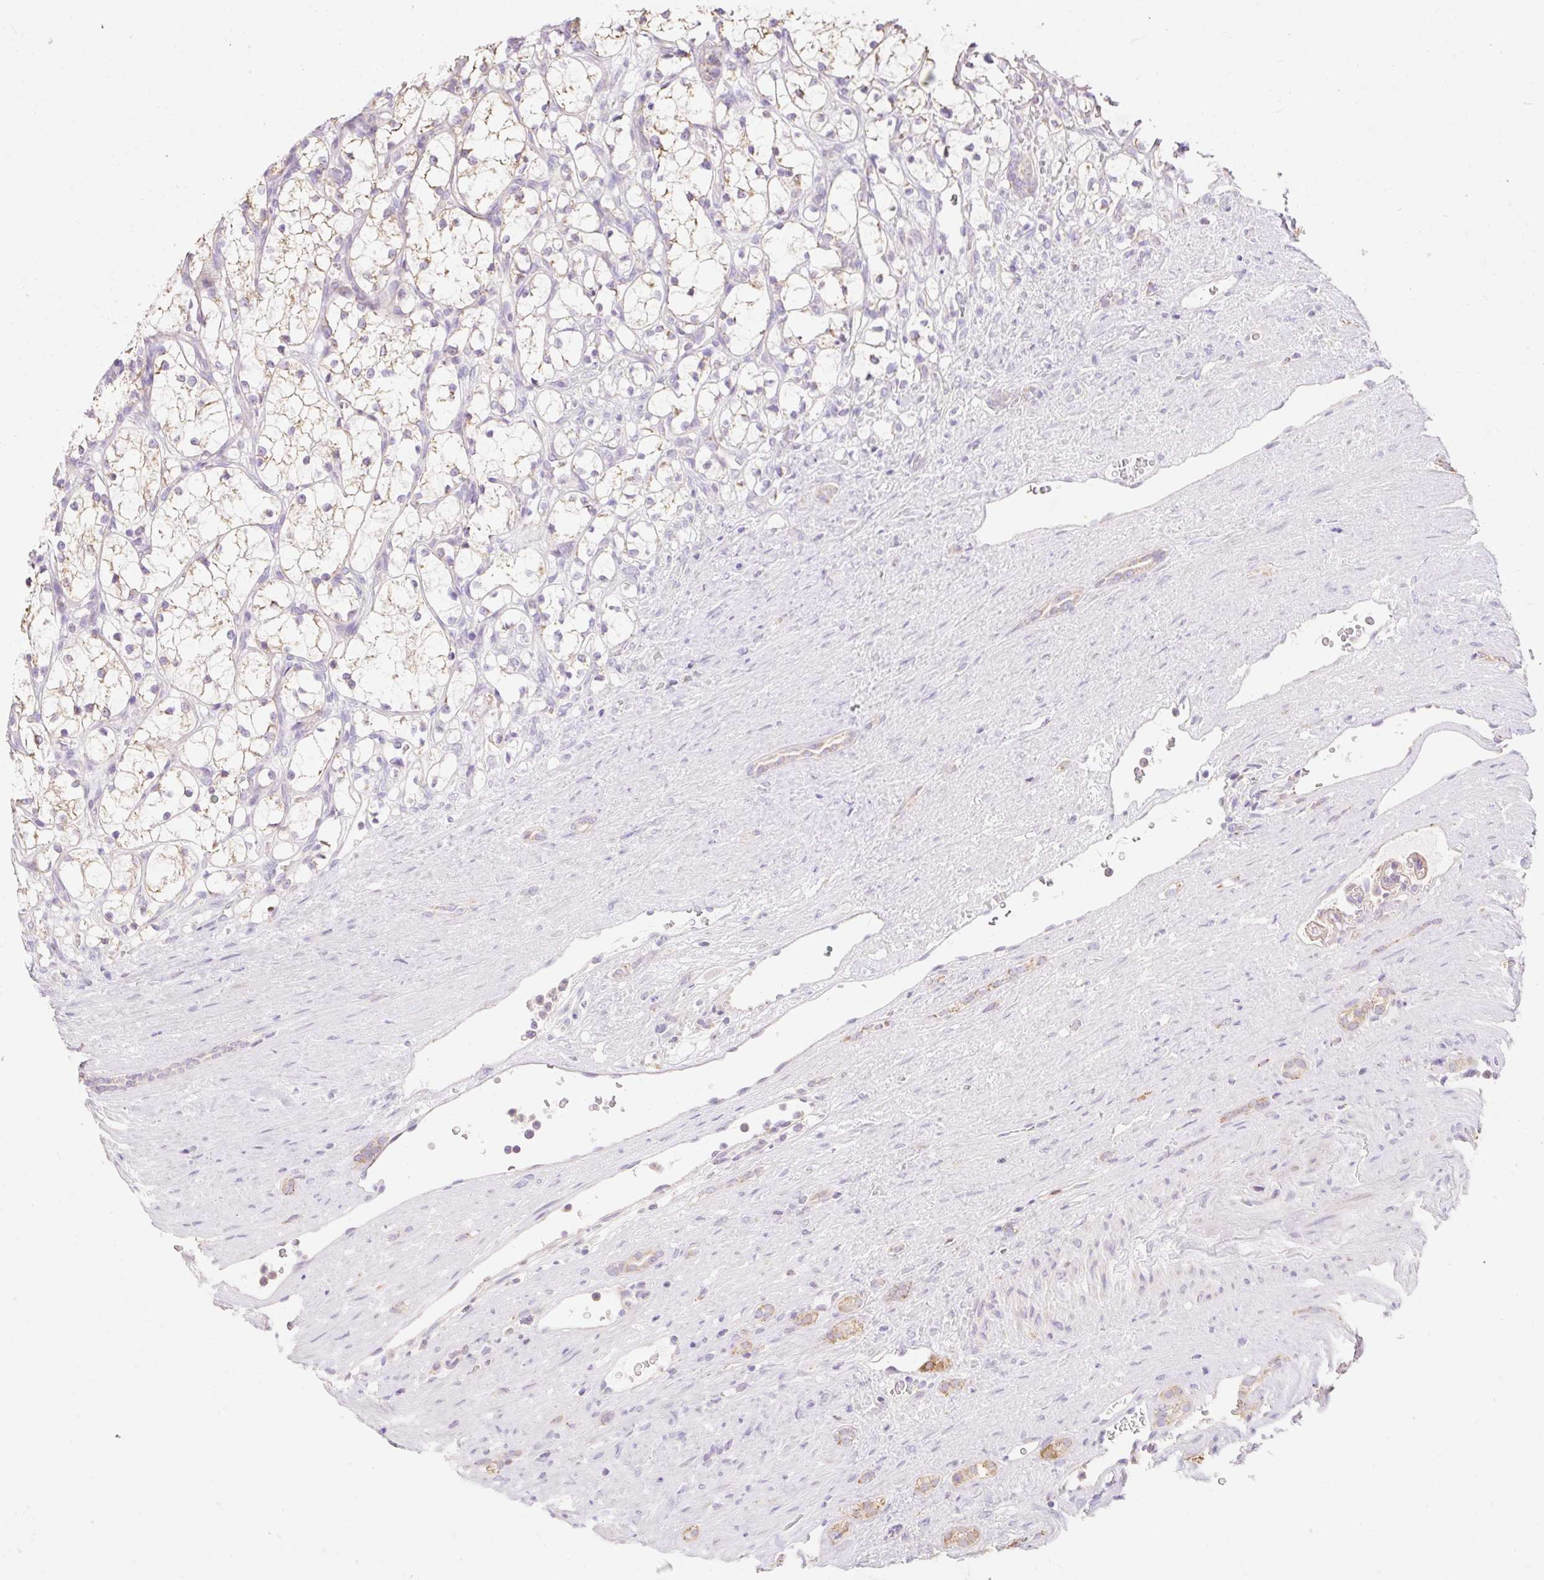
{"staining": {"intensity": "weak", "quantity": "25%-75%", "location": "cytoplasmic/membranous"}, "tissue": "renal cancer", "cell_type": "Tumor cells", "image_type": "cancer", "snomed": [{"axis": "morphology", "description": "Adenocarcinoma, NOS"}, {"axis": "topography", "description": "Kidney"}], "caption": "A brown stain highlights weak cytoplasmic/membranous staining of a protein in renal cancer tumor cells.", "gene": "DHX35", "patient": {"sex": "female", "age": 69}}